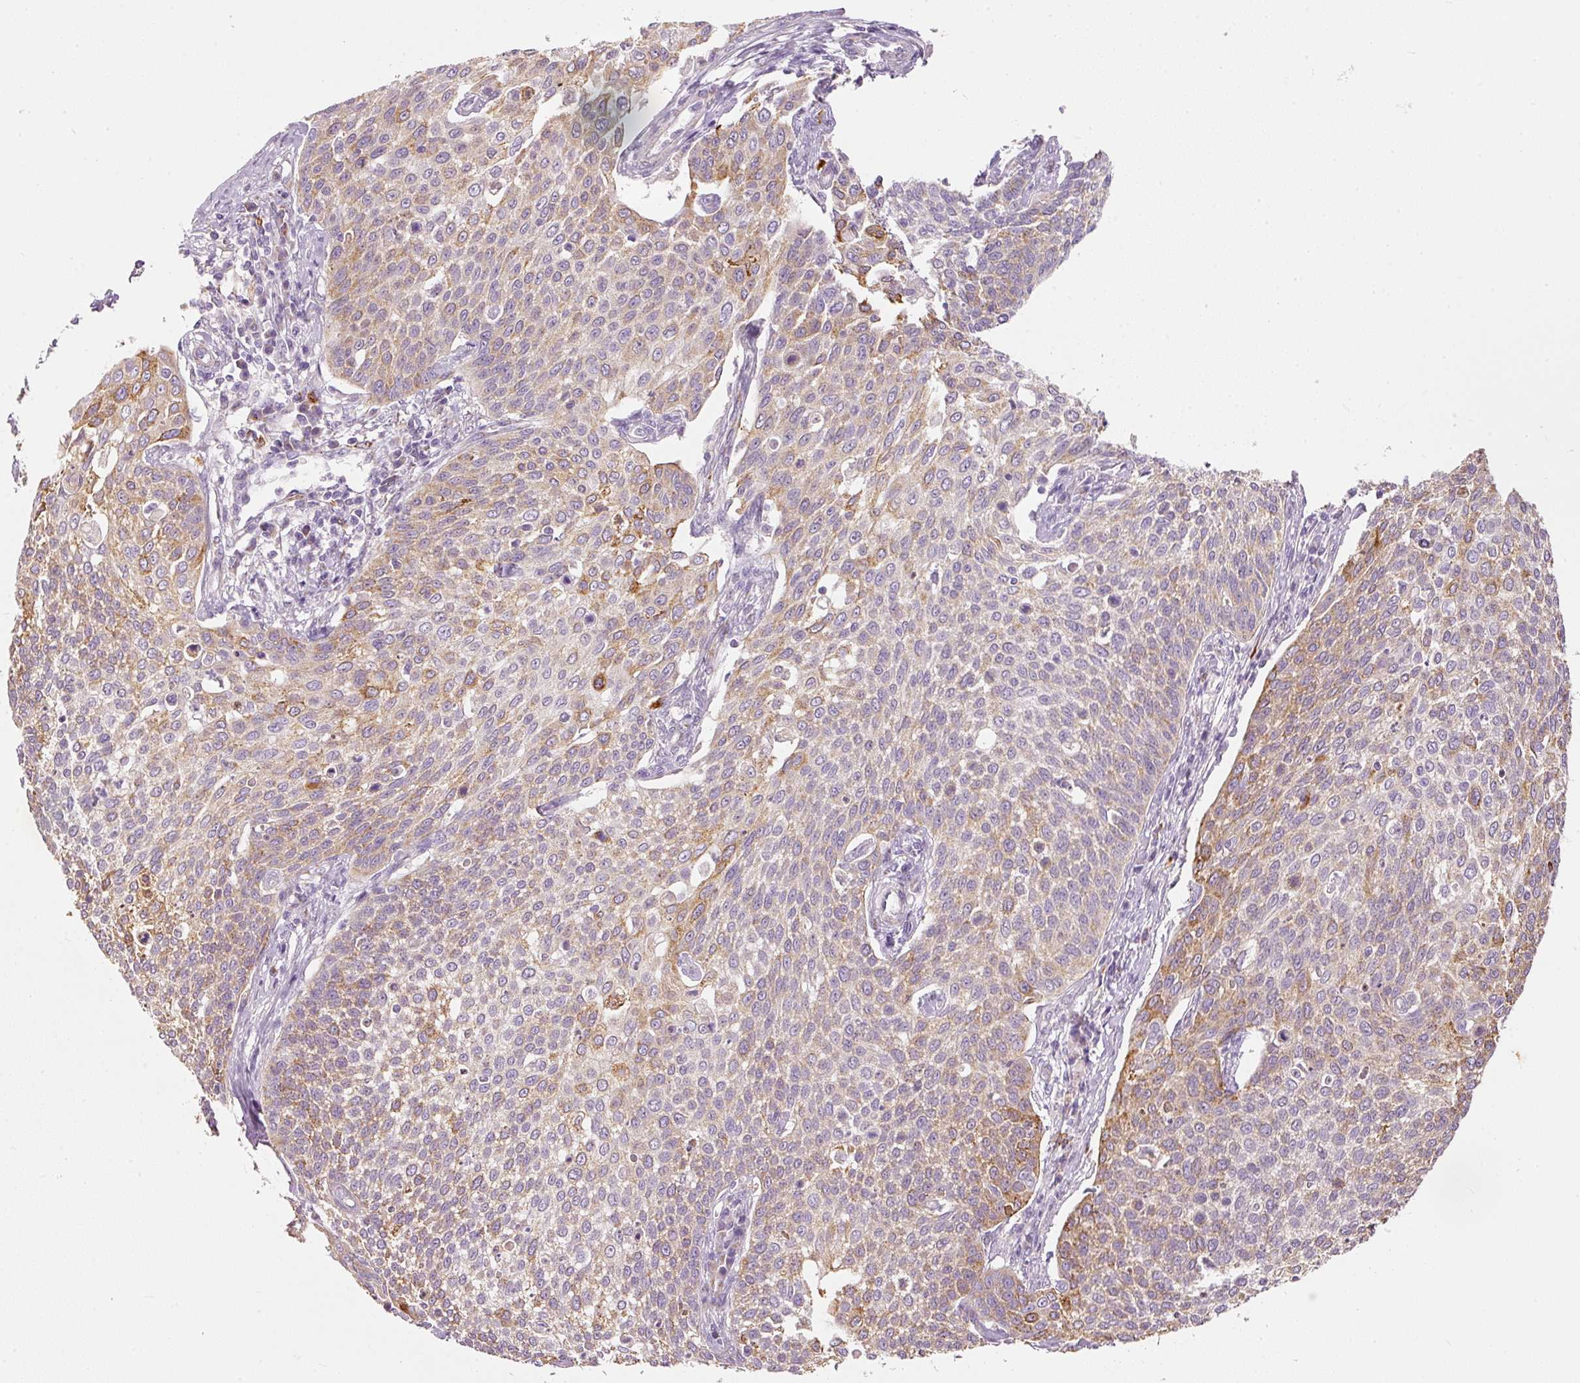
{"staining": {"intensity": "moderate", "quantity": "25%-75%", "location": "cytoplasmic/membranous"}, "tissue": "cervical cancer", "cell_type": "Tumor cells", "image_type": "cancer", "snomed": [{"axis": "morphology", "description": "Squamous cell carcinoma, NOS"}, {"axis": "topography", "description": "Cervix"}], "caption": "The immunohistochemical stain labels moderate cytoplasmic/membranous staining in tumor cells of cervical cancer (squamous cell carcinoma) tissue. (DAB (3,3'-diaminobenzidine) IHC, brown staining for protein, blue staining for nuclei).", "gene": "MTHFD2", "patient": {"sex": "female", "age": 34}}